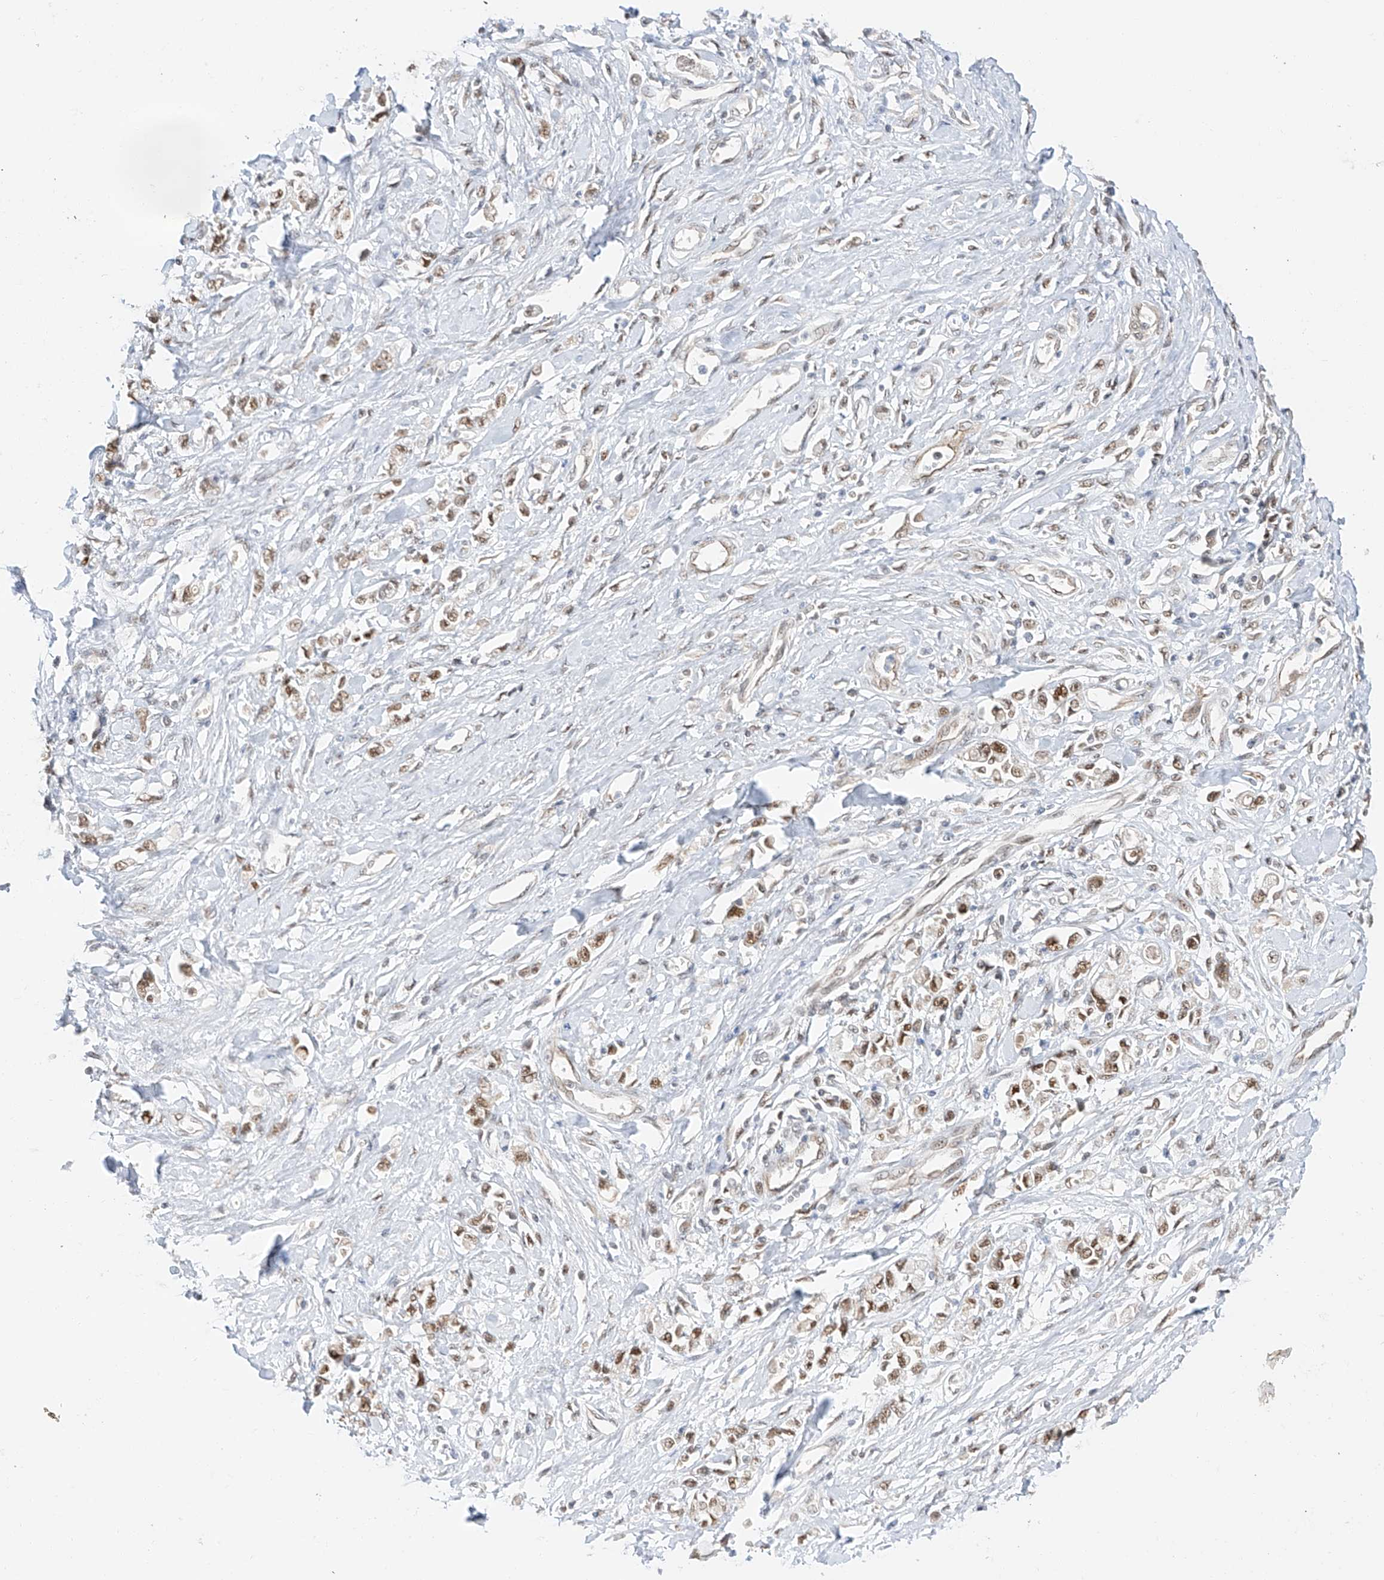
{"staining": {"intensity": "moderate", "quantity": ">75%", "location": "nuclear"}, "tissue": "stomach cancer", "cell_type": "Tumor cells", "image_type": "cancer", "snomed": [{"axis": "morphology", "description": "Adenocarcinoma, NOS"}, {"axis": "topography", "description": "Stomach"}], "caption": "Immunohistochemical staining of human stomach adenocarcinoma exhibits medium levels of moderate nuclear expression in about >75% of tumor cells.", "gene": "POGK", "patient": {"sex": "female", "age": 76}}